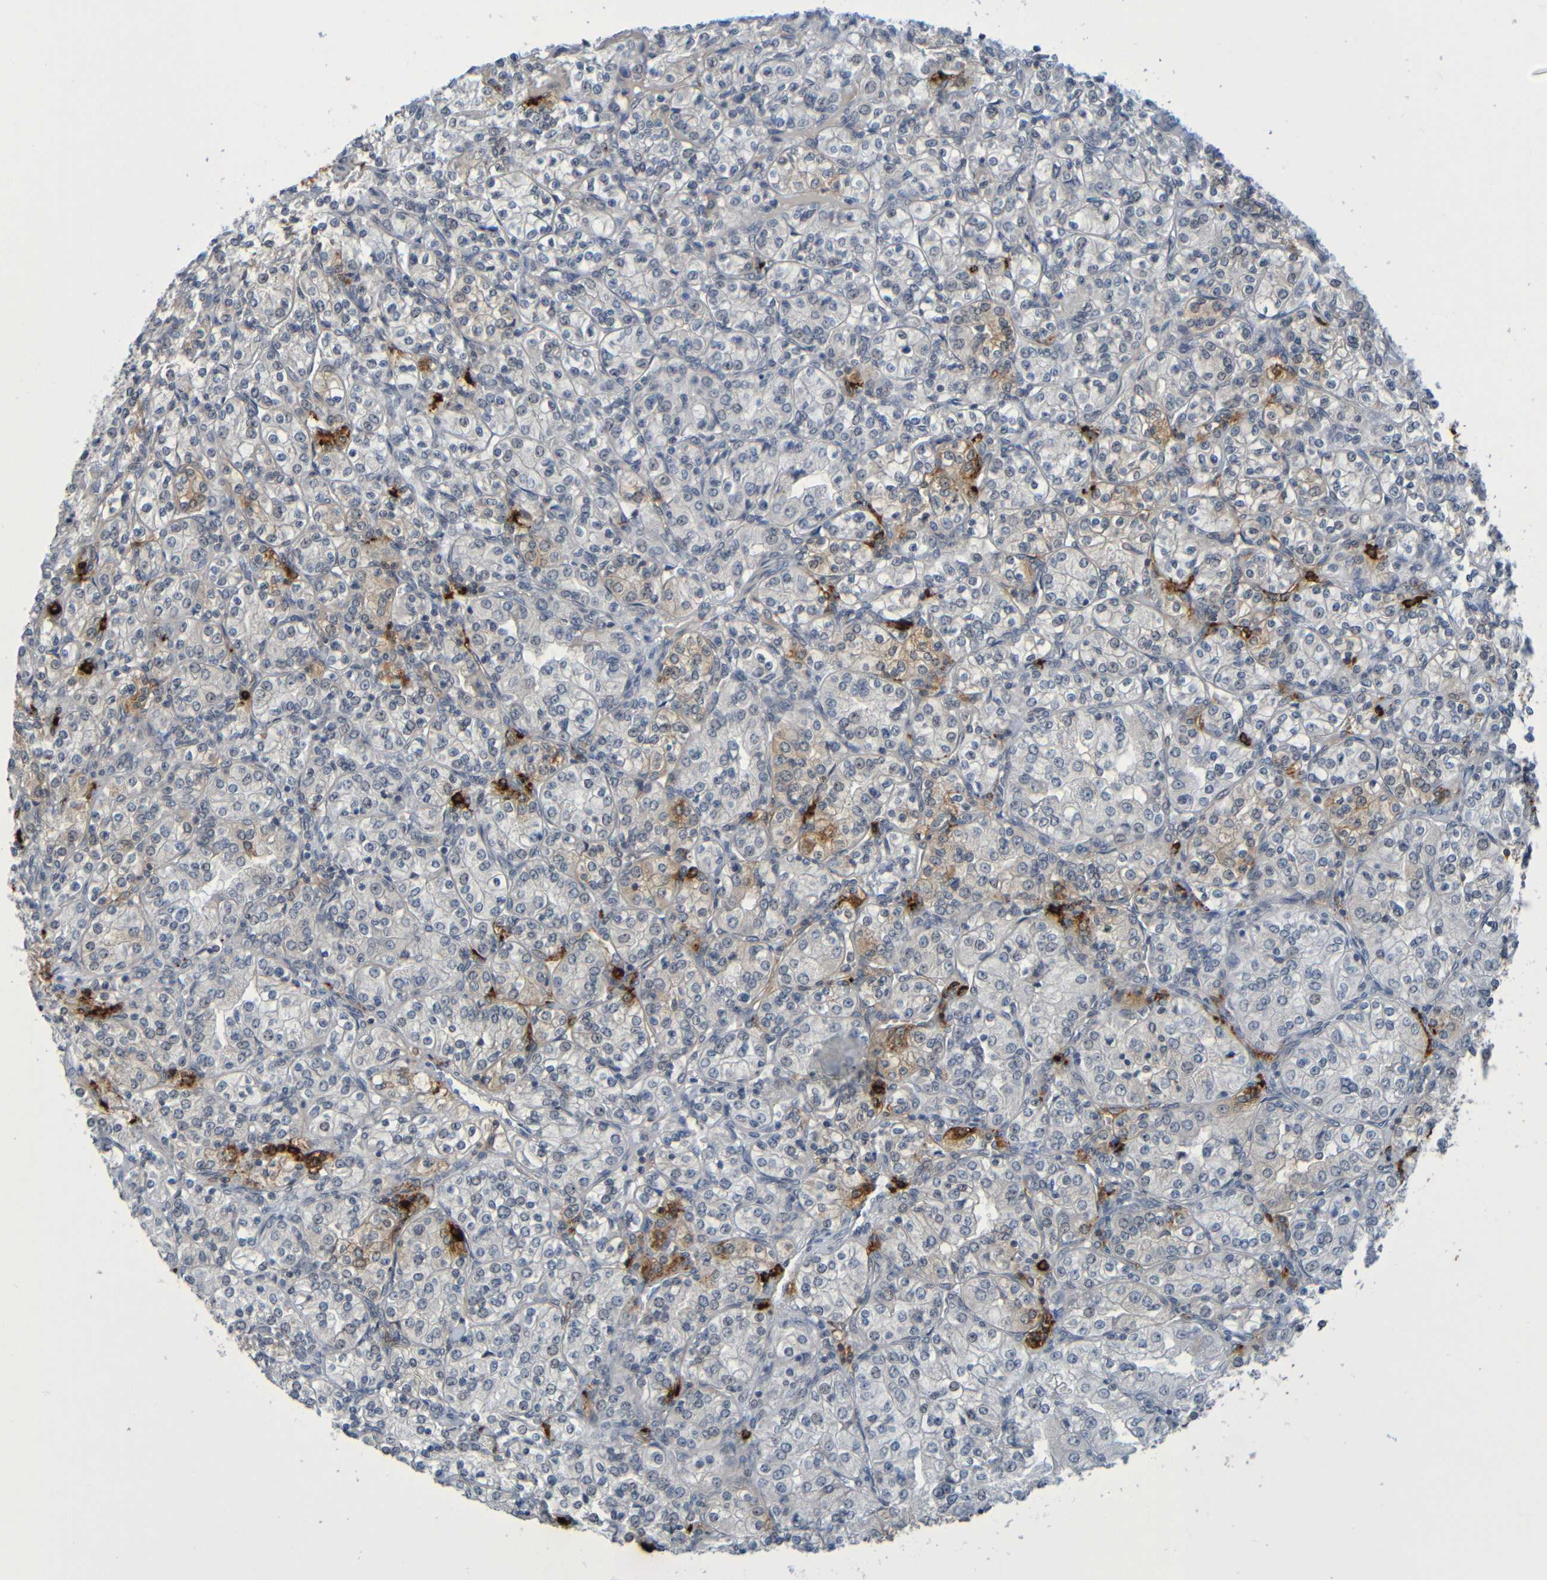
{"staining": {"intensity": "negative", "quantity": "none", "location": "none"}, "tissue": "renal cancer", "cell_type": "Tumor cells", "image_type": "cancer", "snomed": [{"axis": "morphology", "description": "Adenocarcinoma, NOS"}, {"axis": "topography", "description": "Kidney"}], "caption": "The image exhibits no significant staining in tumor cells of renal cancer (adenocarcinoma).", "gene": "C3AR1", "patient": {"sex": "male", "age": 77}}